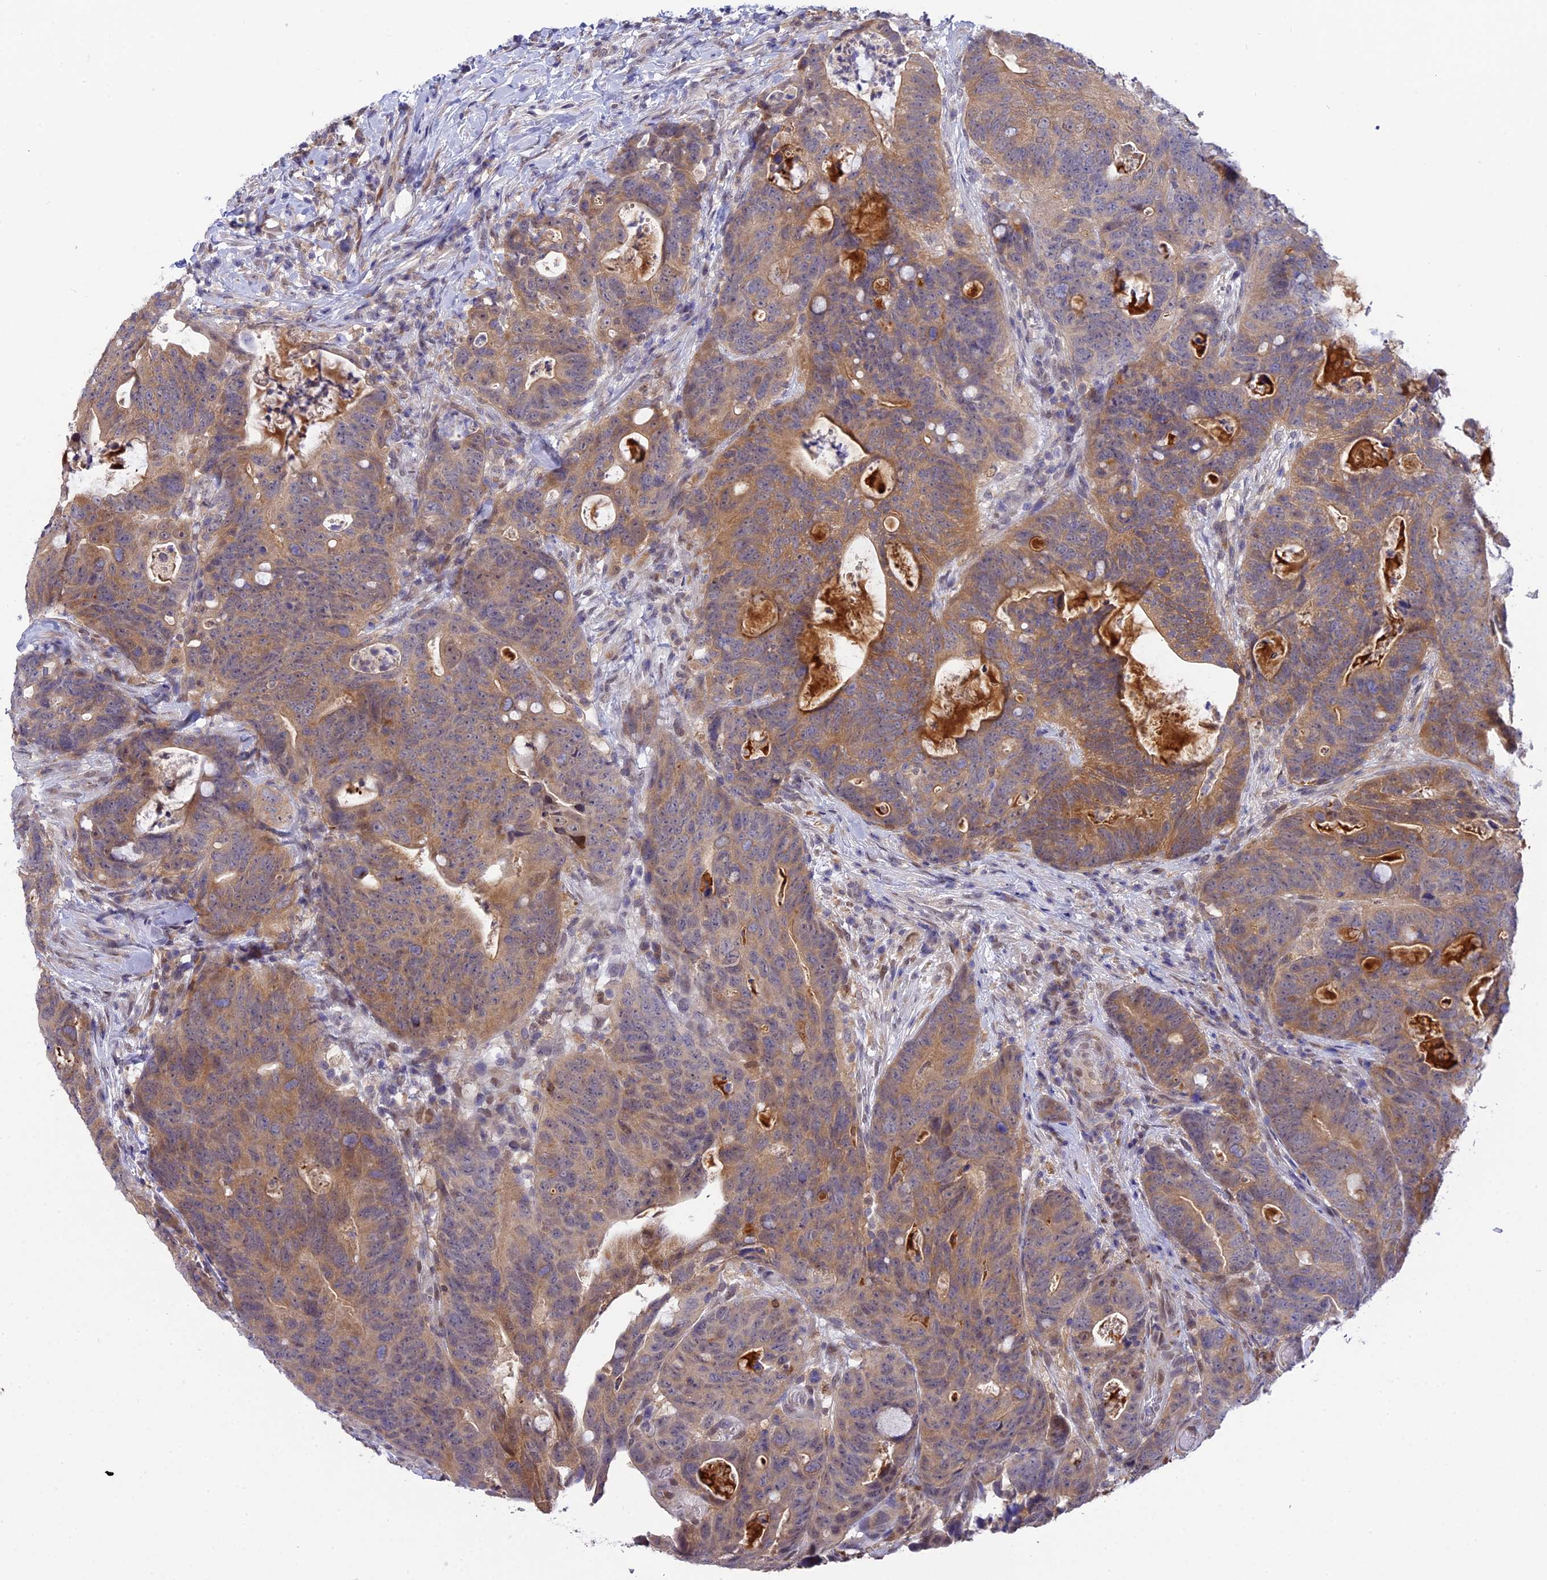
{"staining": {"intensity": "moderate", "quantity": "25%-75%", "location": "cytoplasmic/membranous"}, "tissue": "colorectal cancer", "cell_type": "Tumor cells", "image_type": "cancer", "snomed": [{"axis": "morphology", "description": "Adenocarcinoma, NOS"}, {"axis": "topography", "description": "Colon"}], "caption": "Immunohistochemistry of adenocarcinoma (colorectal) demonstrates medium levels of moderate cytoplasmic/membranous expression in about 25%-75% of tumor cells.", "gene": "KCTD14", "patient": {"sex": "female", "age": 82}}